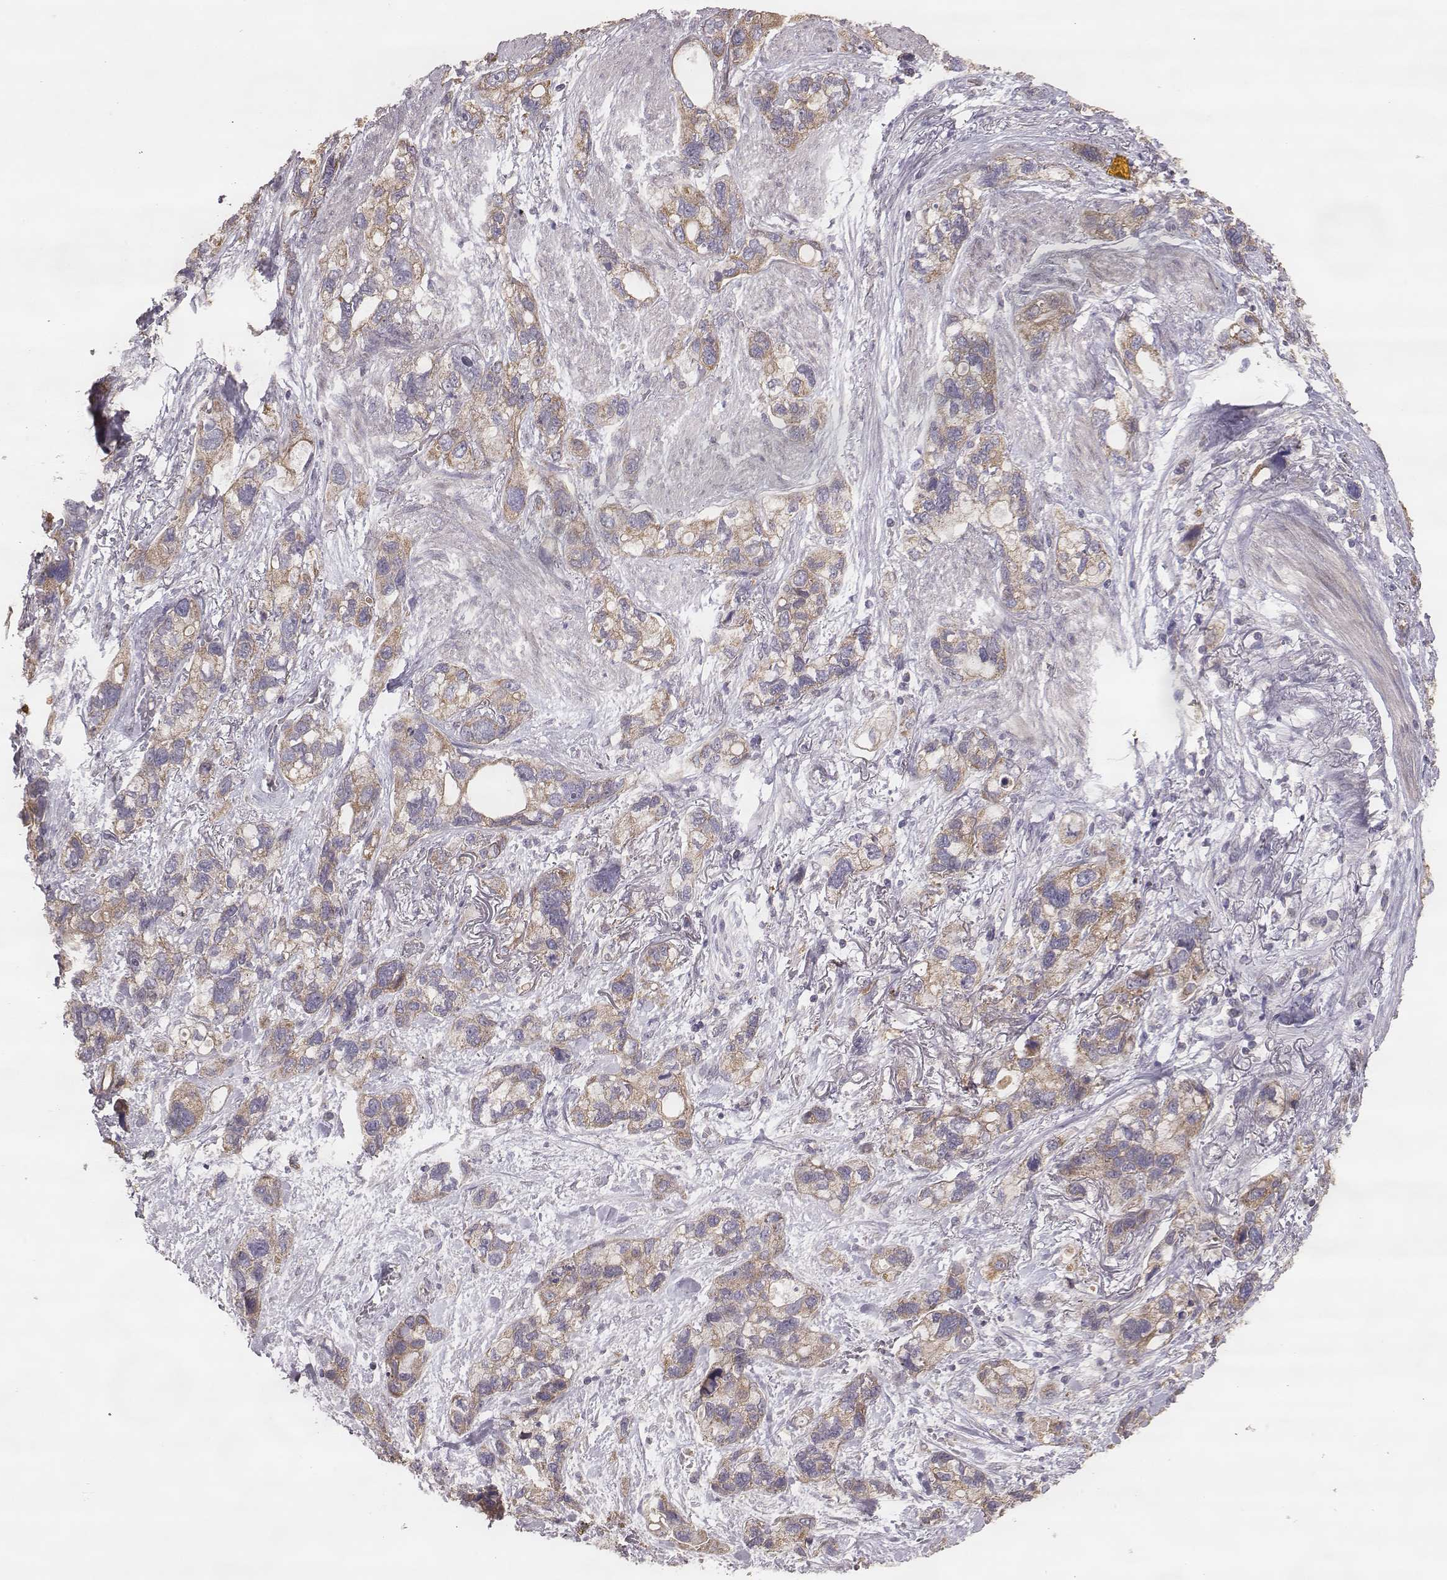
{"staining": {"intensity": "weak", "quantity": "25%-75%", "location": "cytoplasmic/membranous"}, "tissue": "stomach cancer", "cell_type": "Tumor cells", "image_type": "cancer", "snomed": [{"axis": "morphology", "description": "Adenocarcinoma, NOS"}, {"axis": "topography", "description": "Stomach, upper"}], "caption": "Immunohistochemistry (IHC) (DAB) staining of human stomach adenocarcinoma shows weak cytoplasmic/membranous protein positivity in about 25%-75% of tumor cells.", "gene": "HAVCR1", "patient": {"sex": "female", "age": 81}}